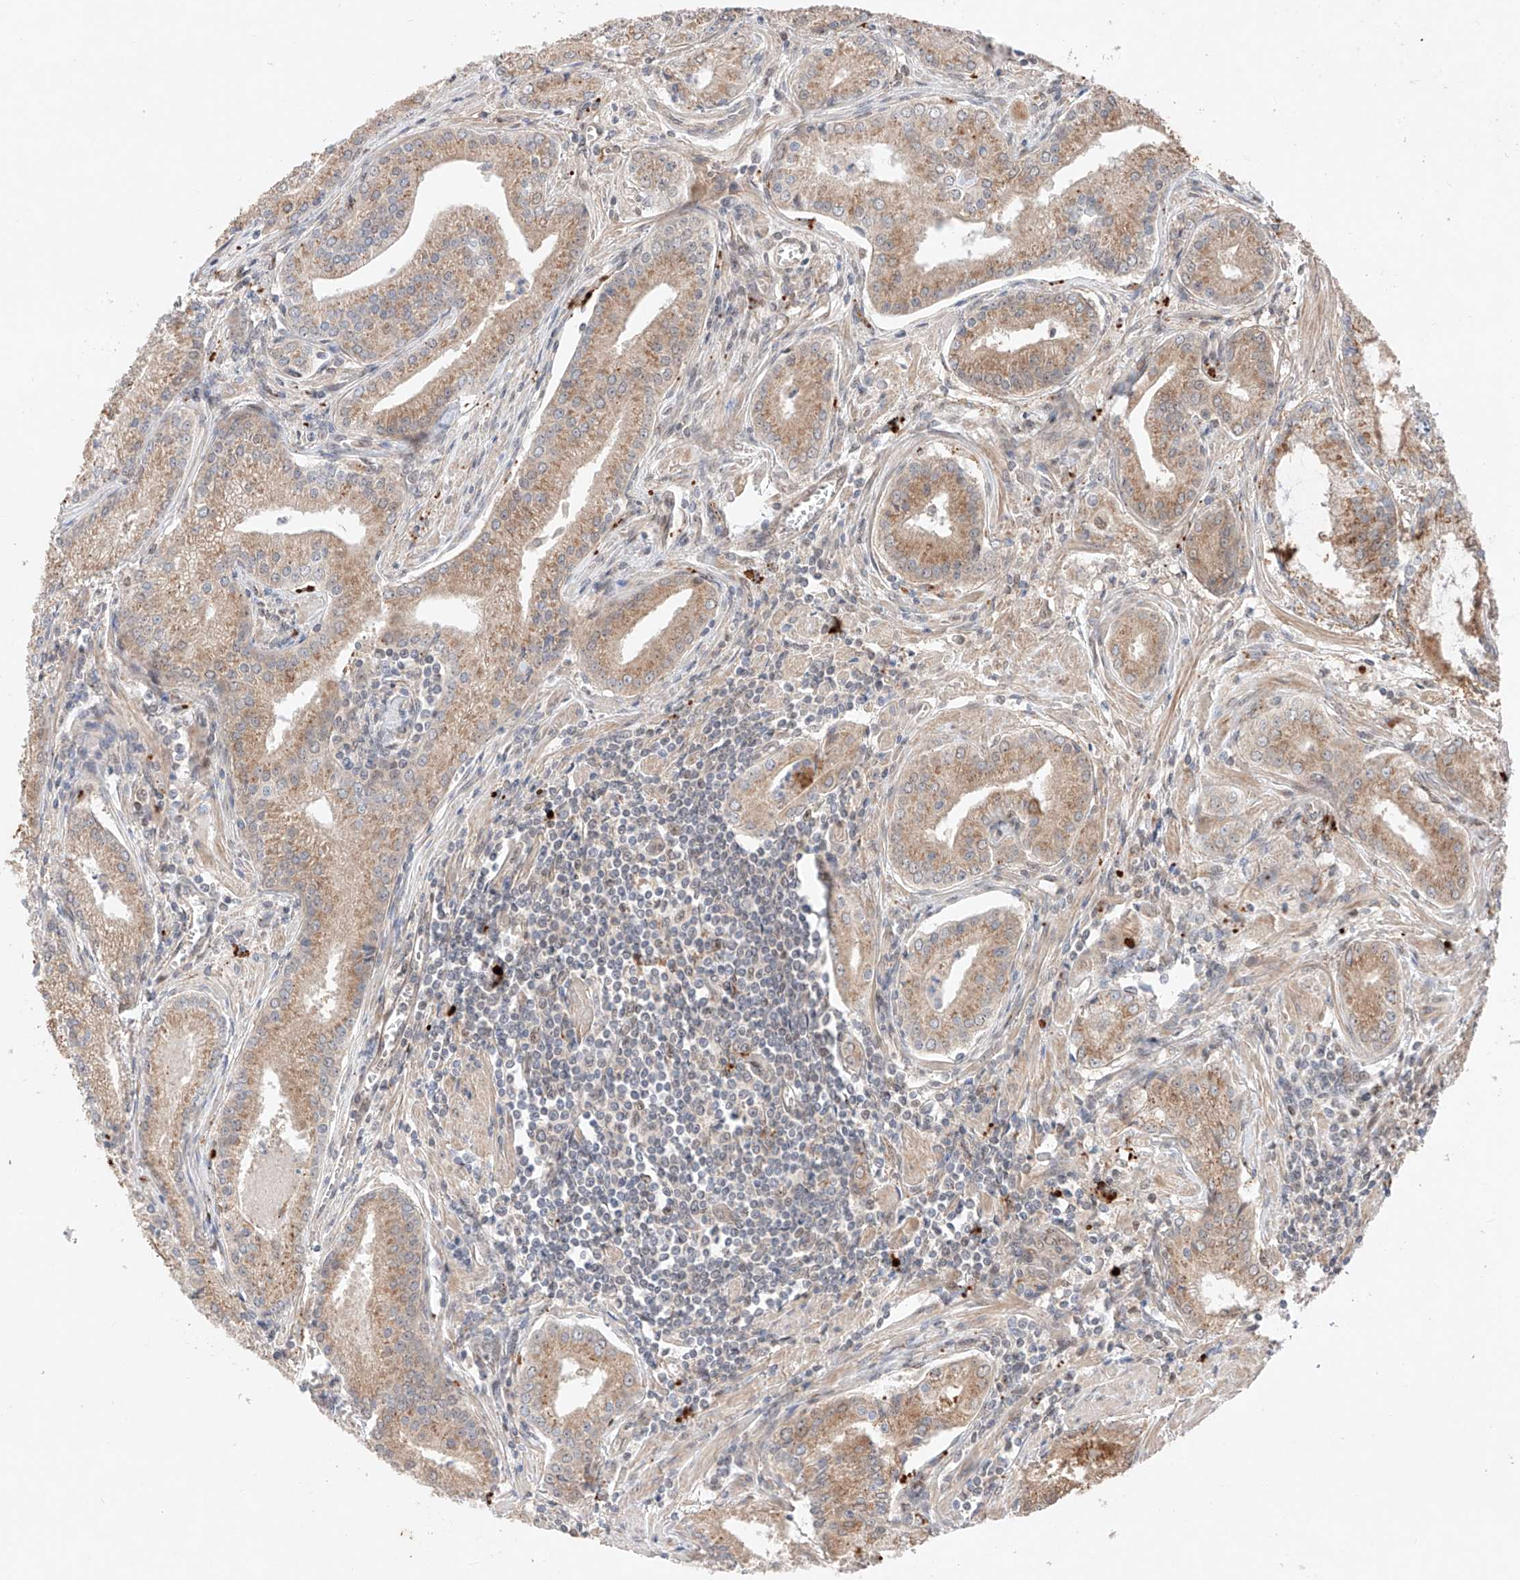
{"staining": {"intensity": "moderate", "quantity": "25%-75%", "location": "cytoplasmic/membranous"}, "tissue": "prostate cancer", "cell_type": "Tumor cells", "image_type": "cancer", "snomed": [{"axis": "morphology", "description": "Adenocarcinoma, Low grade"}, {"axis": "topography", "description": "Prostate"}], "caption": "This image exhibits immunohistochemistry (IHC) staining of prostate adenocarcinoma (low-grade), with medium moderate cytoplasmic/membranous staining in about 25%-75% of tumor cells.", "gene": "GCNT1", "patient": {"sex": "male", "age": 54}}